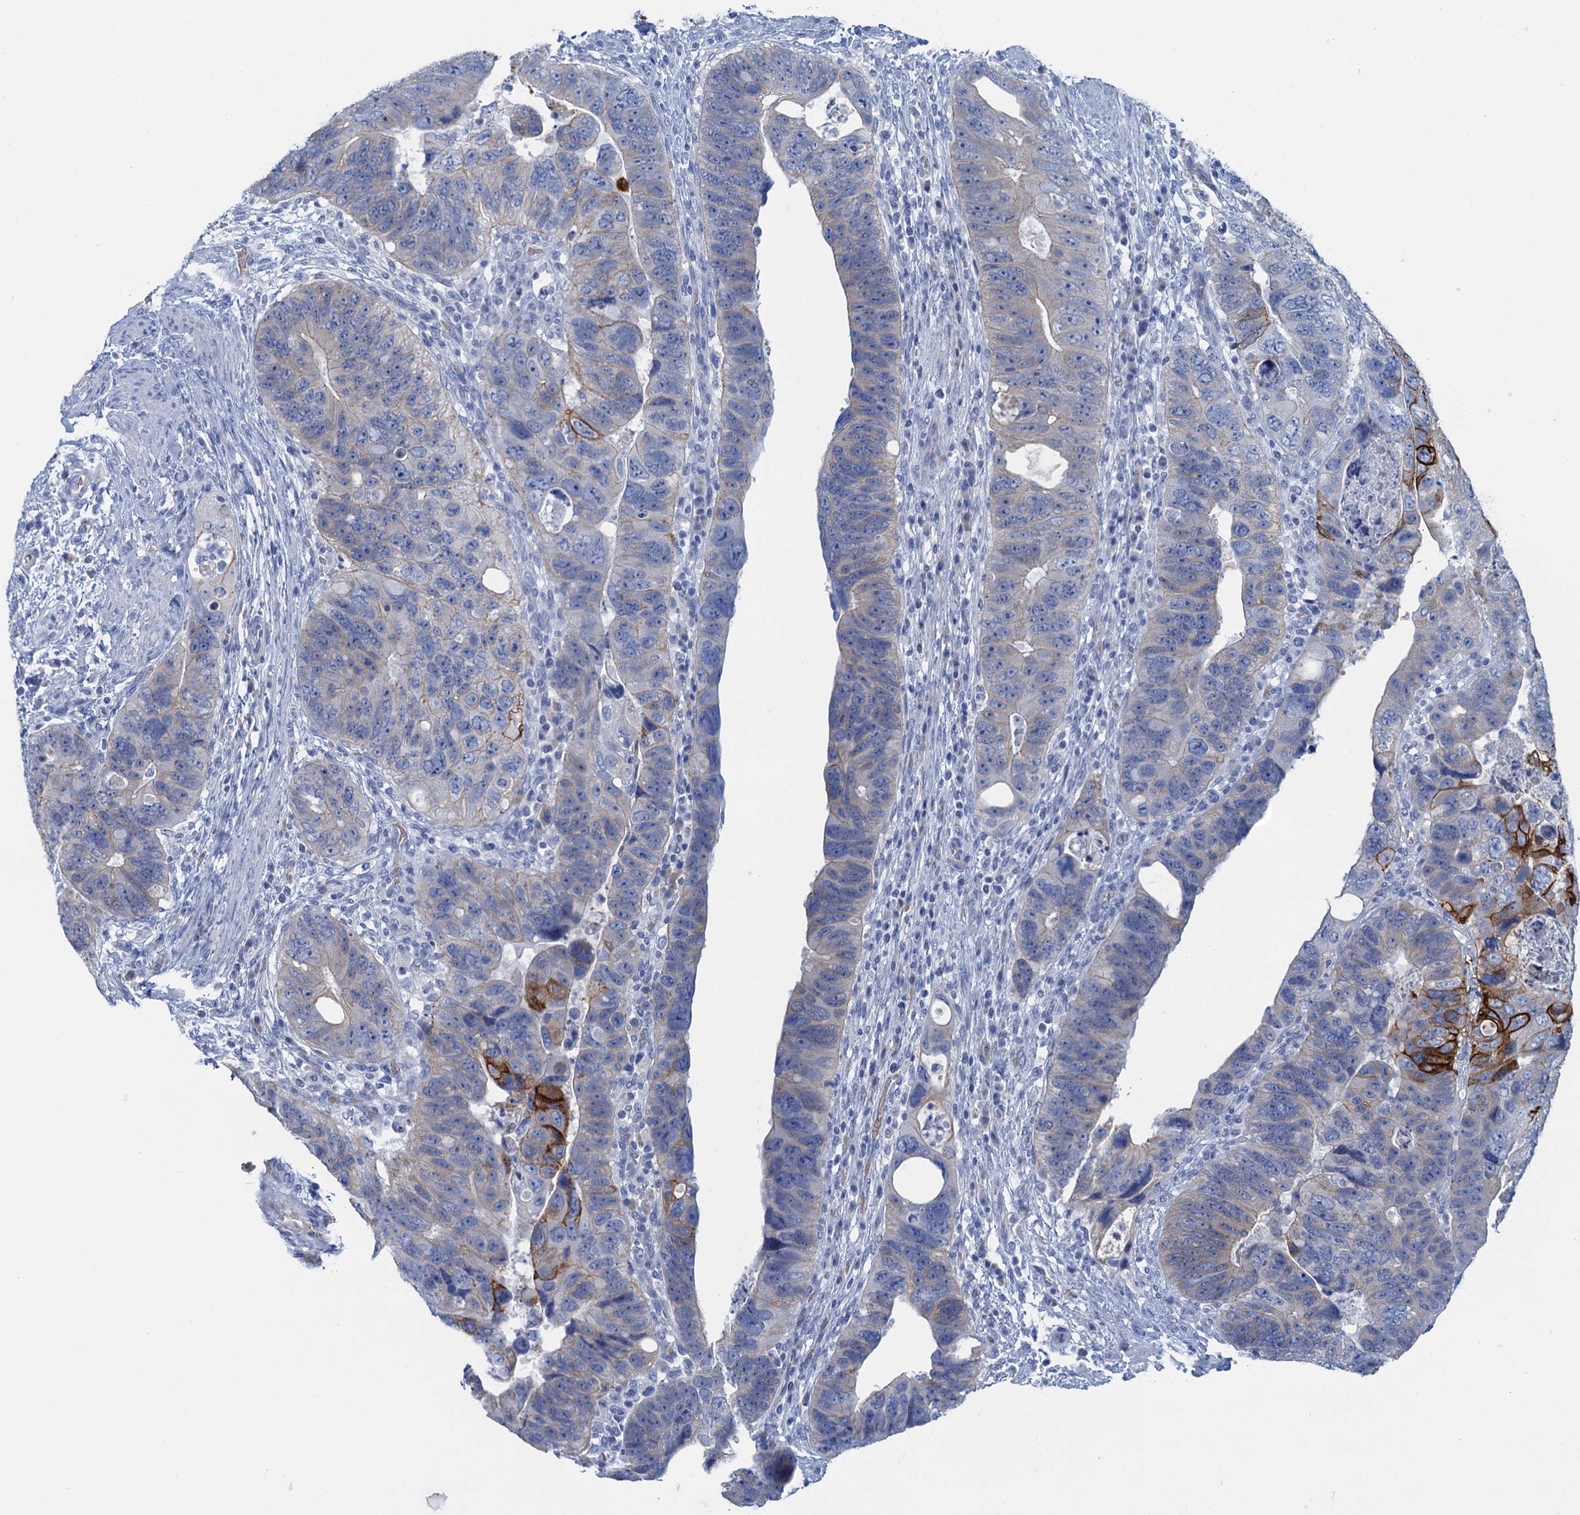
{"staining": {"intensity": "strong", "quantity": "<25%", "location": "cytoplasmic/membranous"}, "tissue": "colorectal cancer", "cell_type": "Tumor cells", "image_type": "cancer", "snomed": [{"axis": "morphology", "description": "Adenocarcinoma, NOS"}, {"axis": "topography", "description": "Rectum"}], "caption": "Protein staining by immunohistochemistry displays strong cytoplasmic/membranous staining in approximately <25% of tumor cells in colorectal cancer (adenocarcinoma). (IHC, brightfield microscopy, high magnification).", "gene": "MYADML2", "patient": {"sex": "male", "age": 59}}